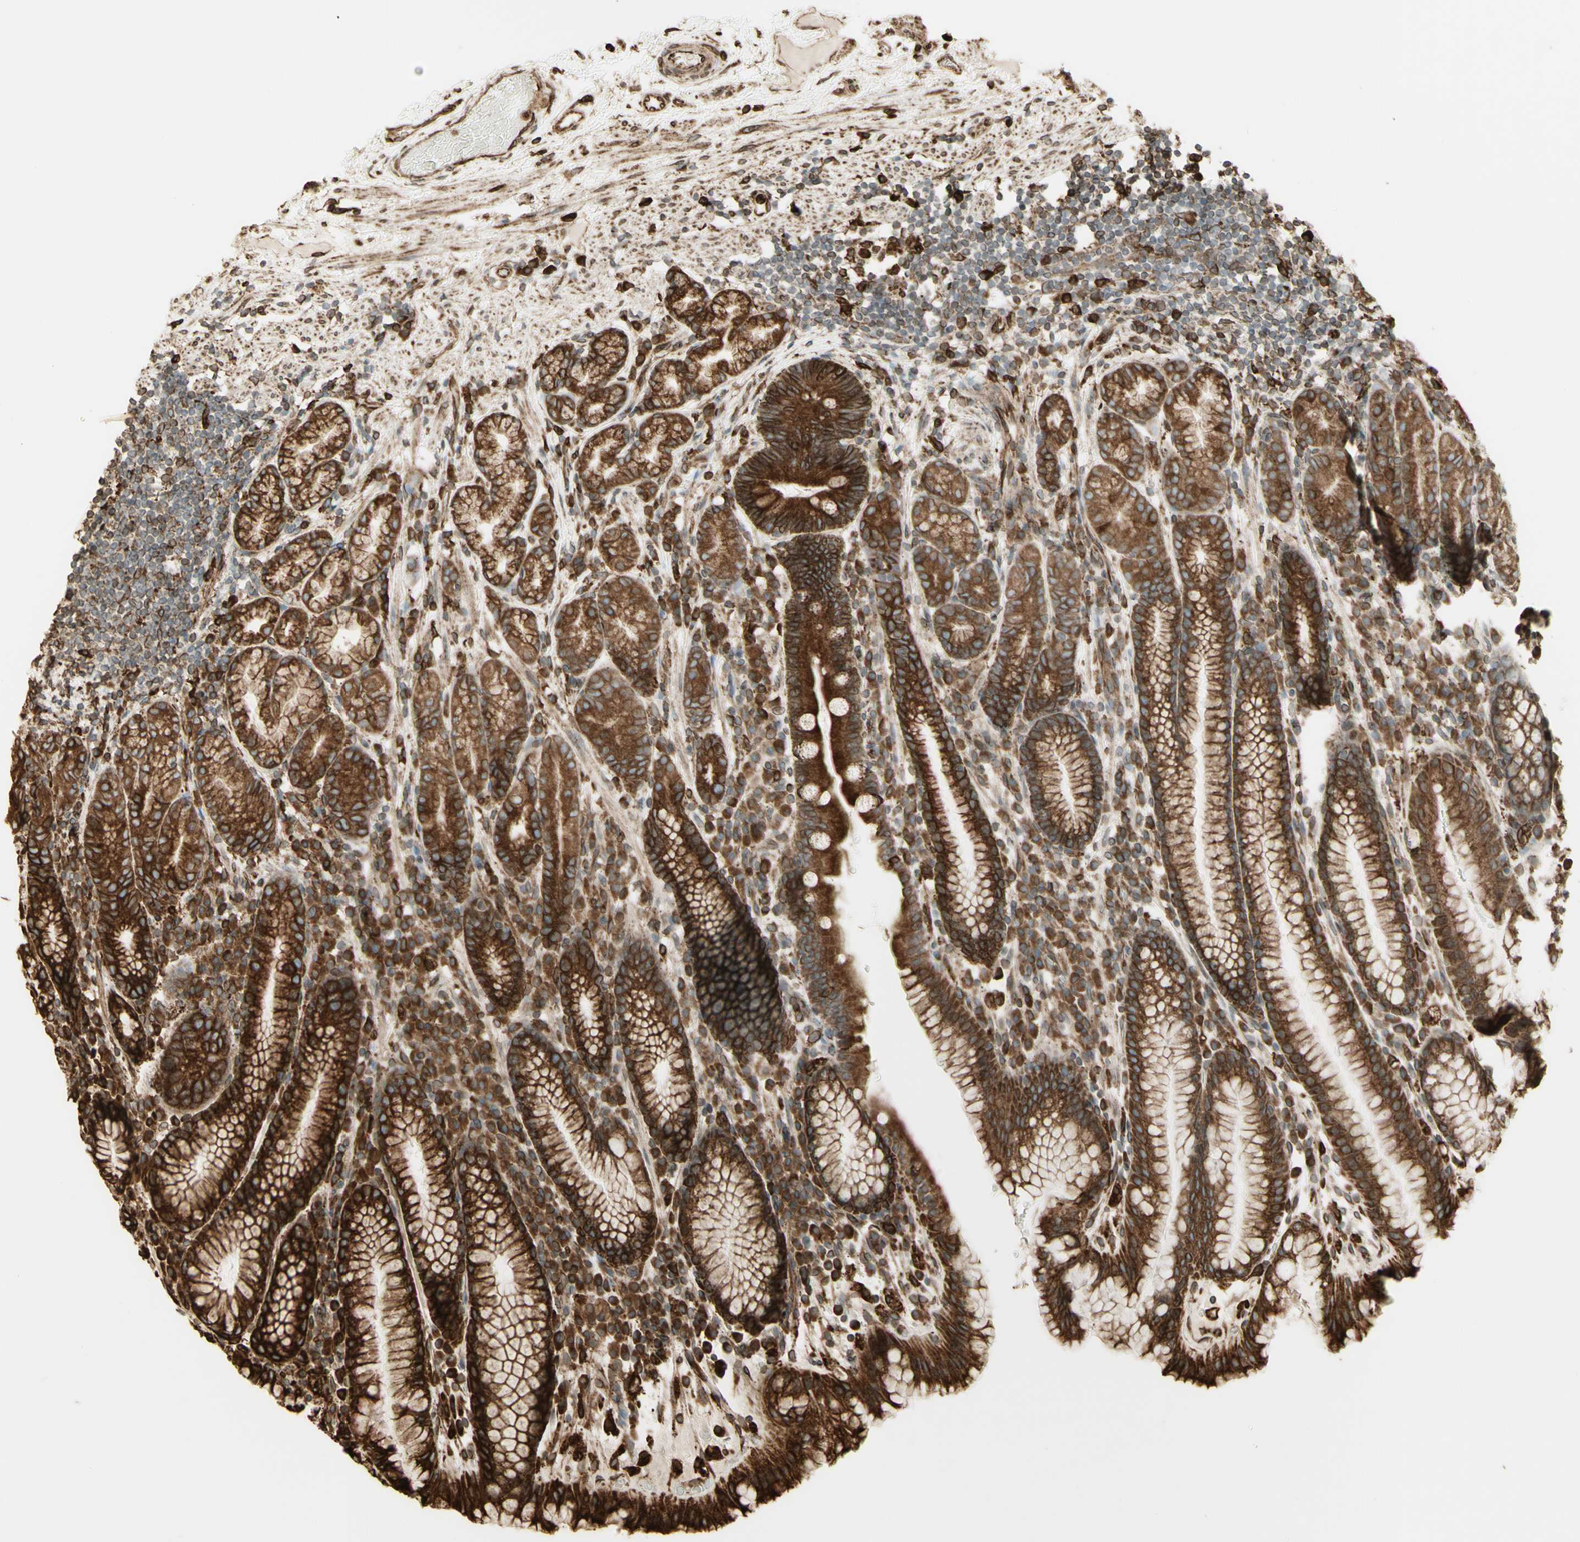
{"staining": {"intensity": "strong", "quantity": ">75%", "location": "cytoplasmic/membranous"}, "tissue": "stomach", "cell_type": "Glandular cells", "image_type": "normal", "snomed": [{"axis": "morphology", "description": "Normal tissue, NOS"}, {"axis": "topography", "description": "Stomach, lower"}], "caption": "Protein staining displays strong cytoplasmic/membranous positivity in about >75% of glandular cells in benign stomach. Using DAB (brown) and hematoxylin (blue) stains, captured at high magnification using brightfield microscopy.", "gene": "CANX", "patient": {"sex": "male", "age": 52}}